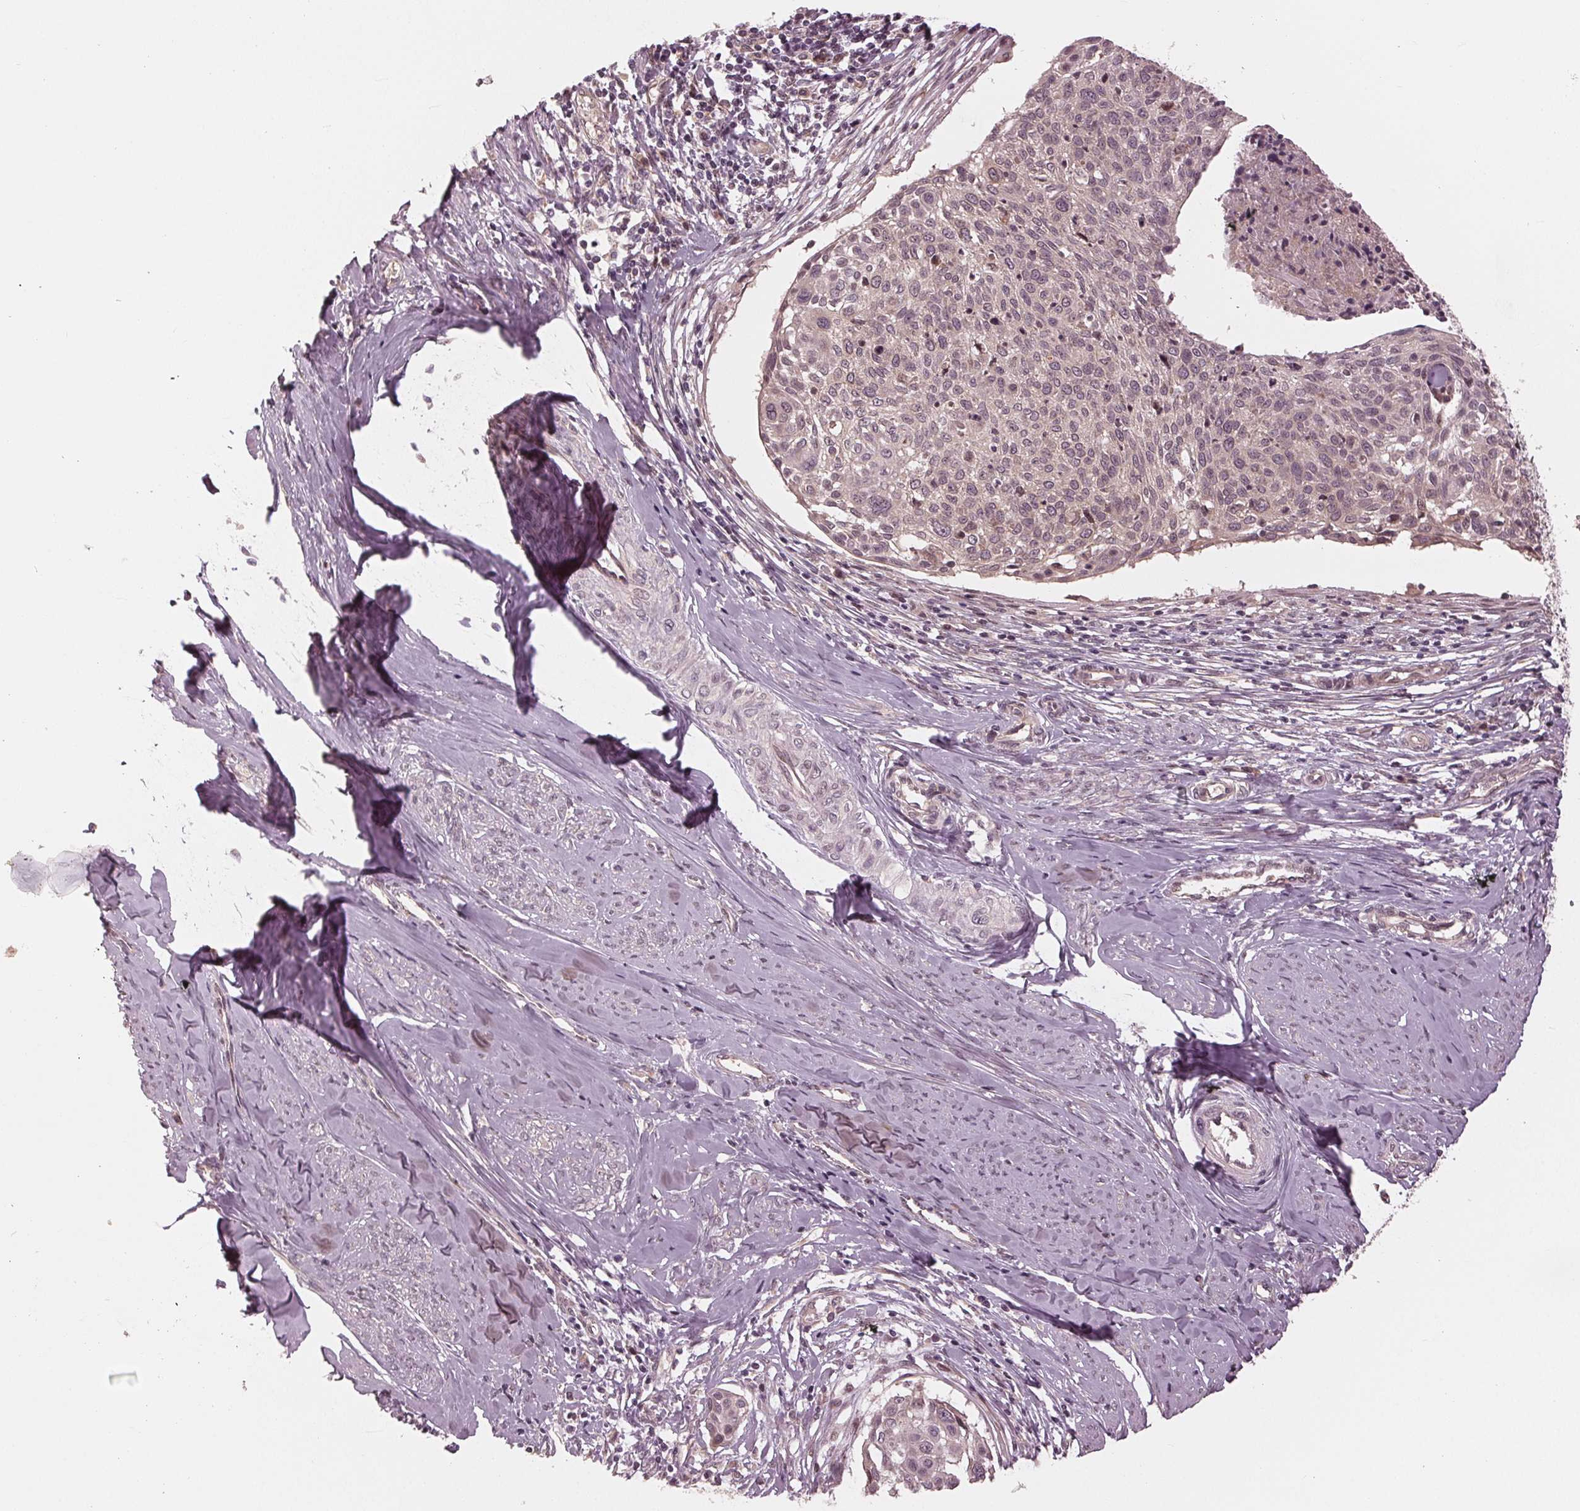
{"staining": {"intensity": "weak", "quantity": "25%-75%", "location": "cytoplasmic/membranous,nuclear"}, "tissue": "cervical cancer", "cell_type": "Tumor cells", "image_type": "cancer", "snomed": [{"axis": "morphology", "description": "Squamous cell carcinoma, NOS"}, {"axis": "topography", "description": "Cervix"}], "caption": "High-magnification brightfield microscopy of cervical cancer stained with DAB (brown) and counterstained with hematoxylin (blue). tumor cells exhibit weak cytoplasmic/membranous and nuclear positivity is present in approximately25%-75% of cells.", "gene": "ZNF471", "patient": {"sex": "female", "age": 49}}